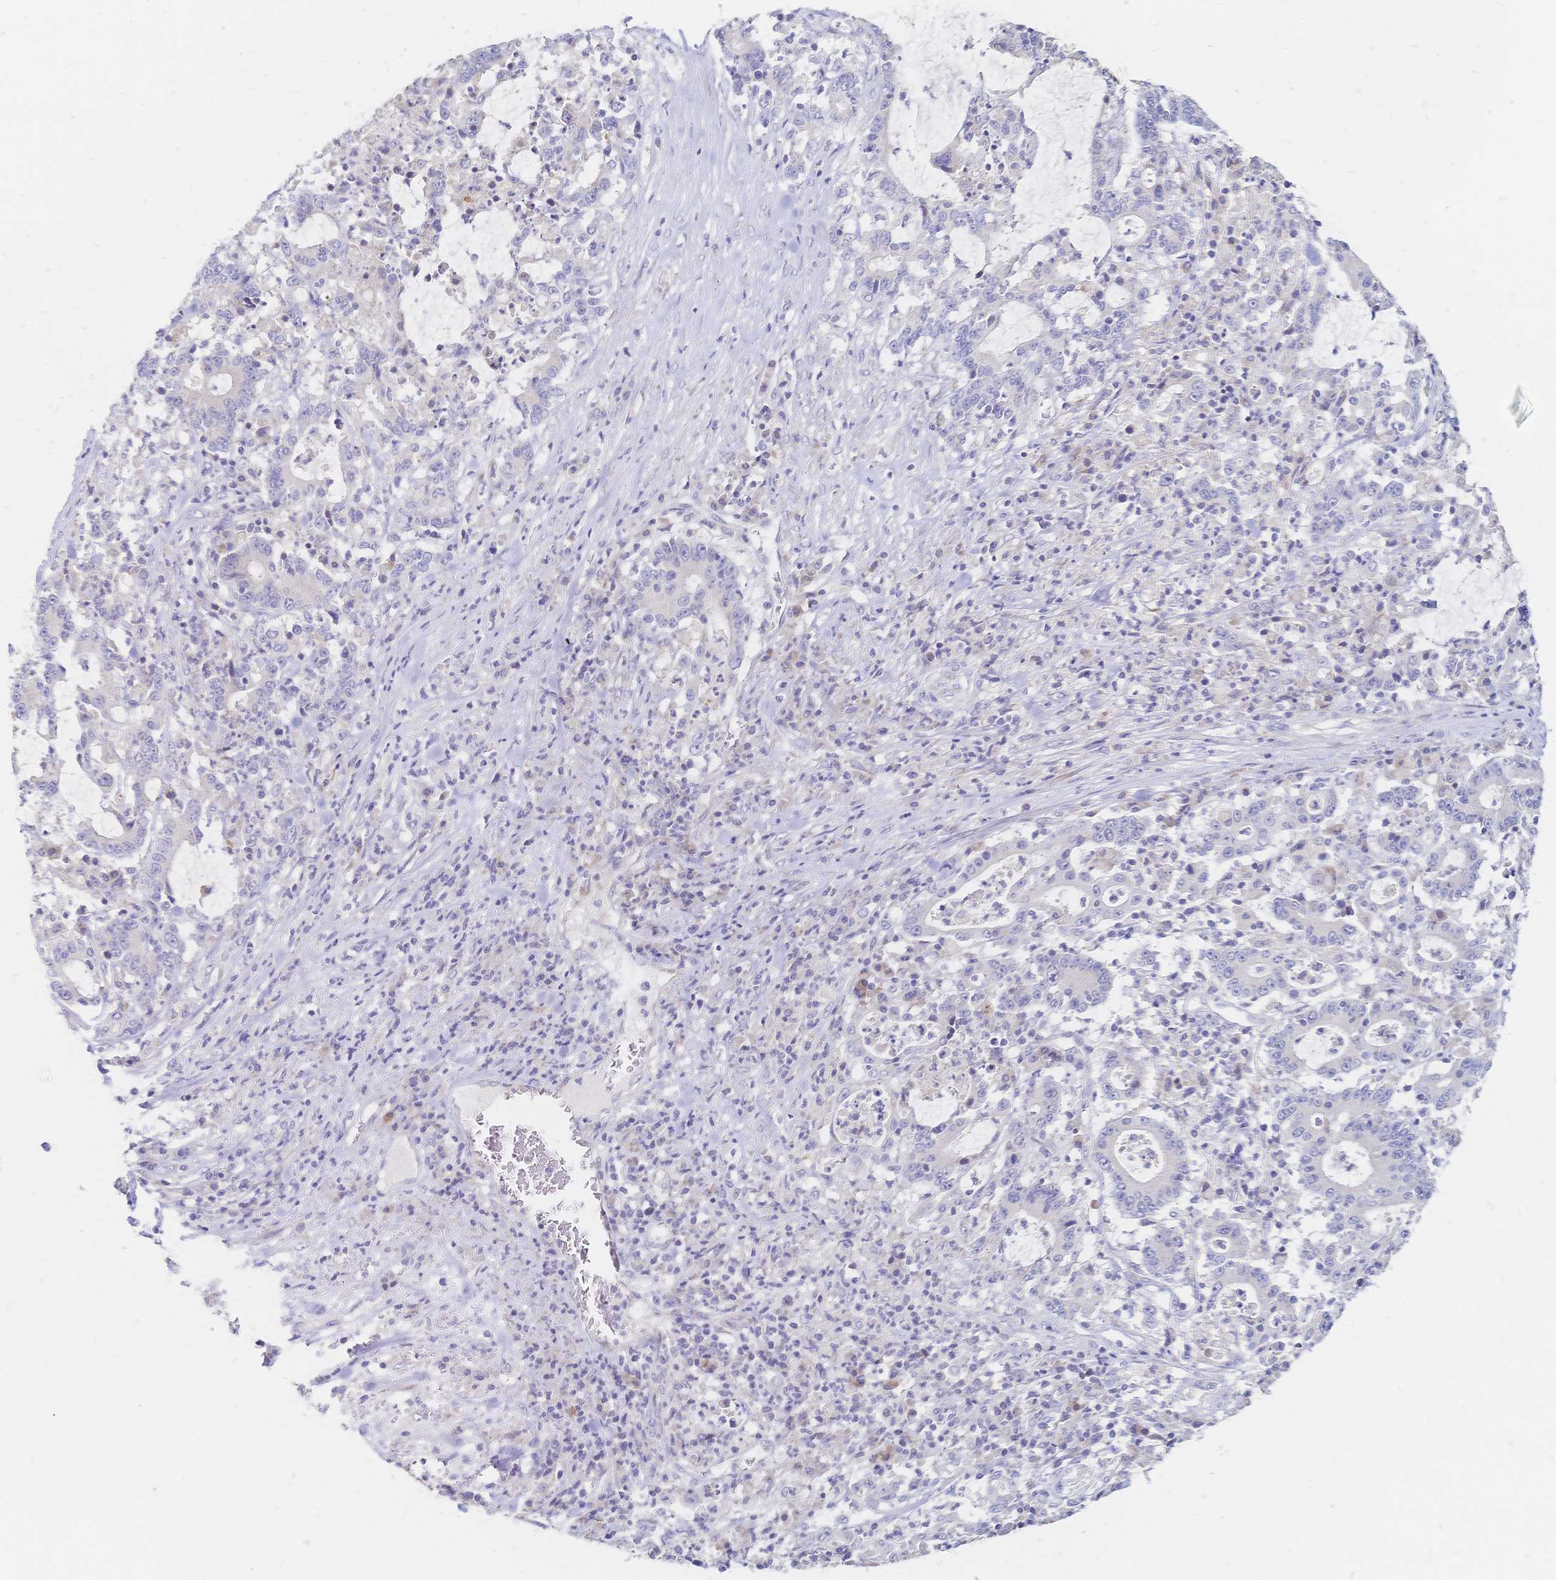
{"staining": {"intensity": "negative", "quantity": "none", "location": "none"}, "tissue": "stomach cancer", "cell_type": "Tumor cells", "image_type": "cancer", "snomed": [{"axis": "morphology", "description": "Adenocarcinoma, NOS"}, {"axis": "topography", "description": "Stomach, upper"}], "caption": "This is a histopathology image of immunohistochemistry (IHC) staining of stomach cancer (adenocarcinoma), which shows no staining in tumor cells.", "gene": "VWC2L", "patient": {"sex": "male", "age": 68}}